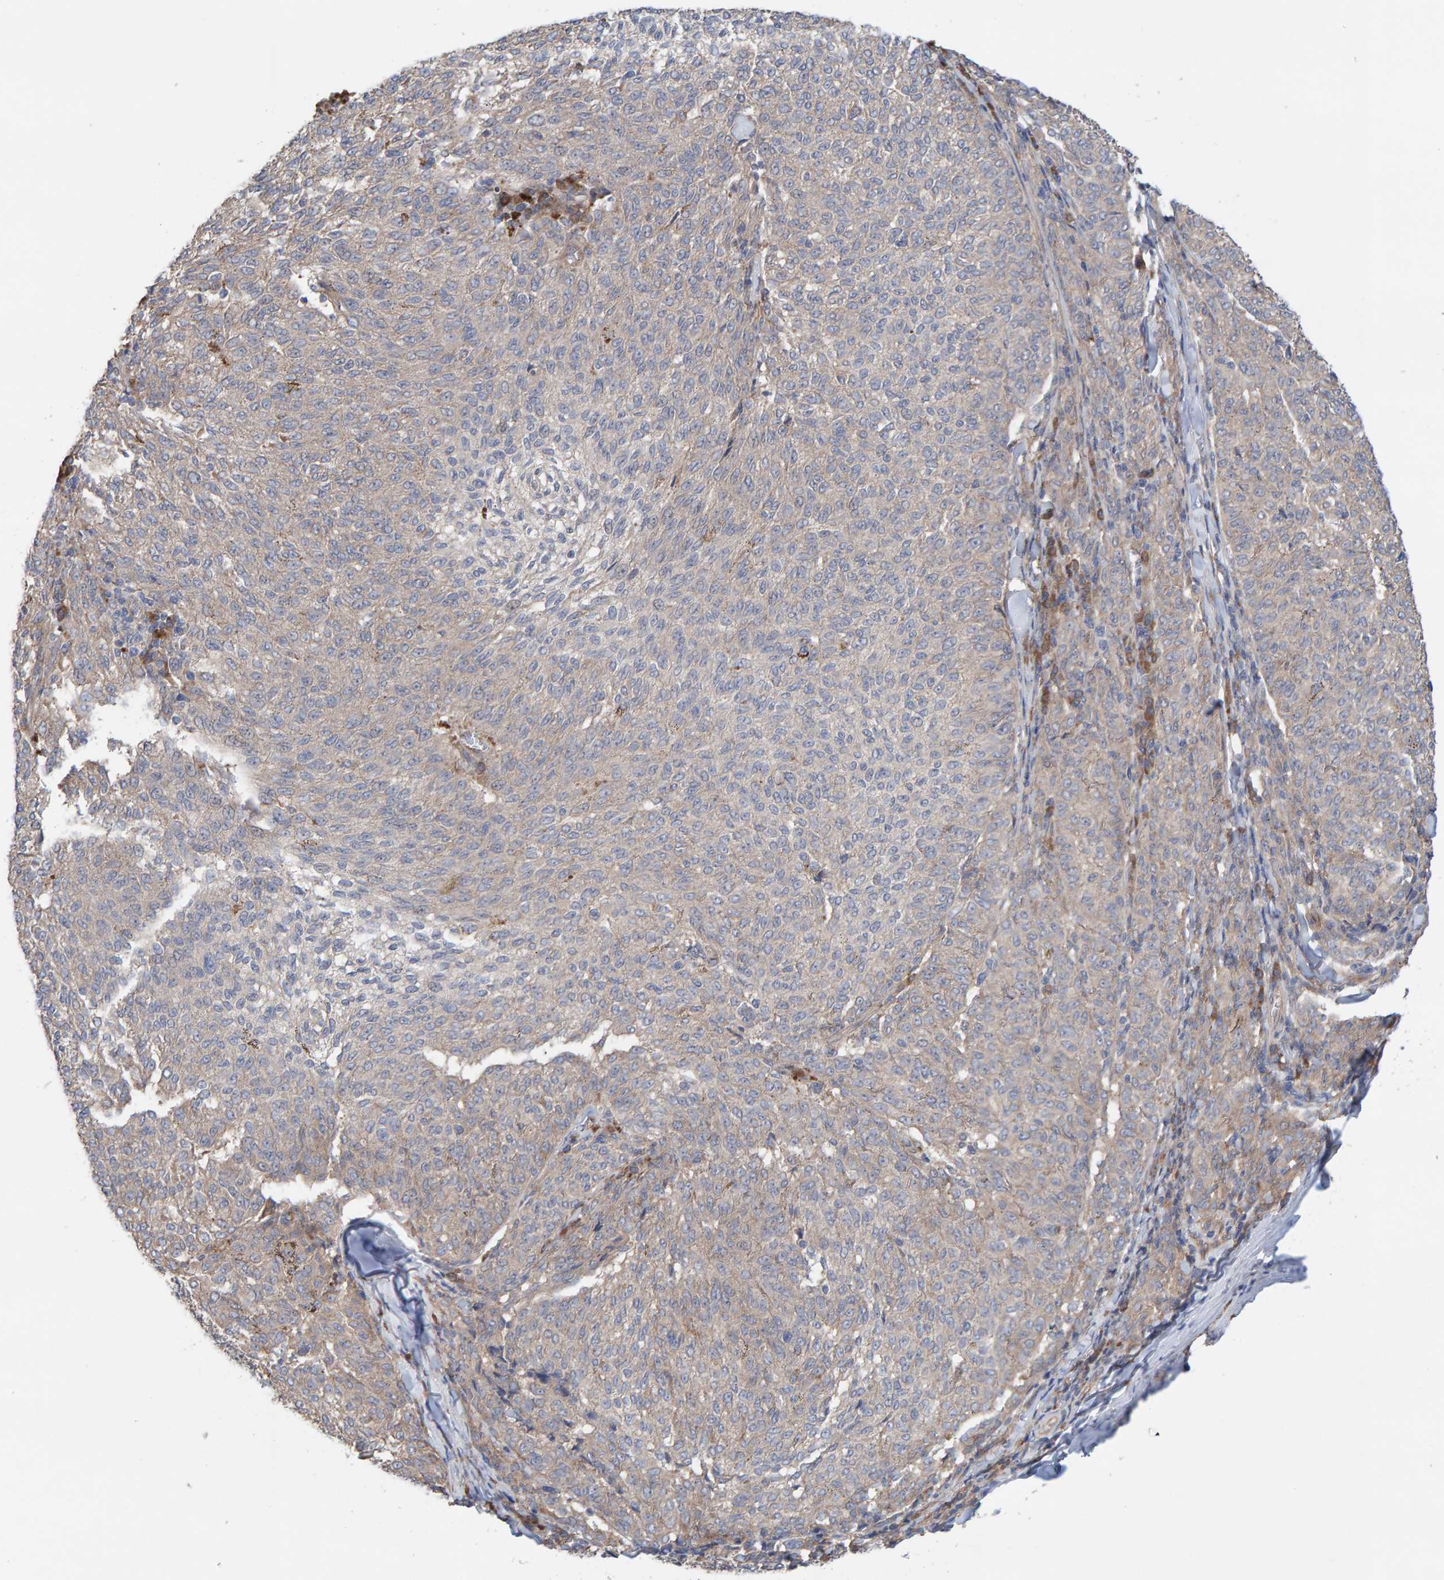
{"staining": {"intensity": "negative", "quantity": "none", "location": "none"}, "tissue": "melanoma", "cell_type": "Tumor cells", "image_type": "cancer", "snomed": [{"axis": "morphology", "description": "Malignant melanoma, NOS"}, {"axis": "topography", "description": "Skin"}], "caption": "Micrograph shows no protein expression in tumor cells of melanoma tissue. Brightfield microscopy of IHC stained with DAB (3,3'-diaminobenzidine) (brown) and hematoxylin (blue), captured at high magnification.", "gene": "LRSAM1", "patient": {"sex": "female", "age": 72}}